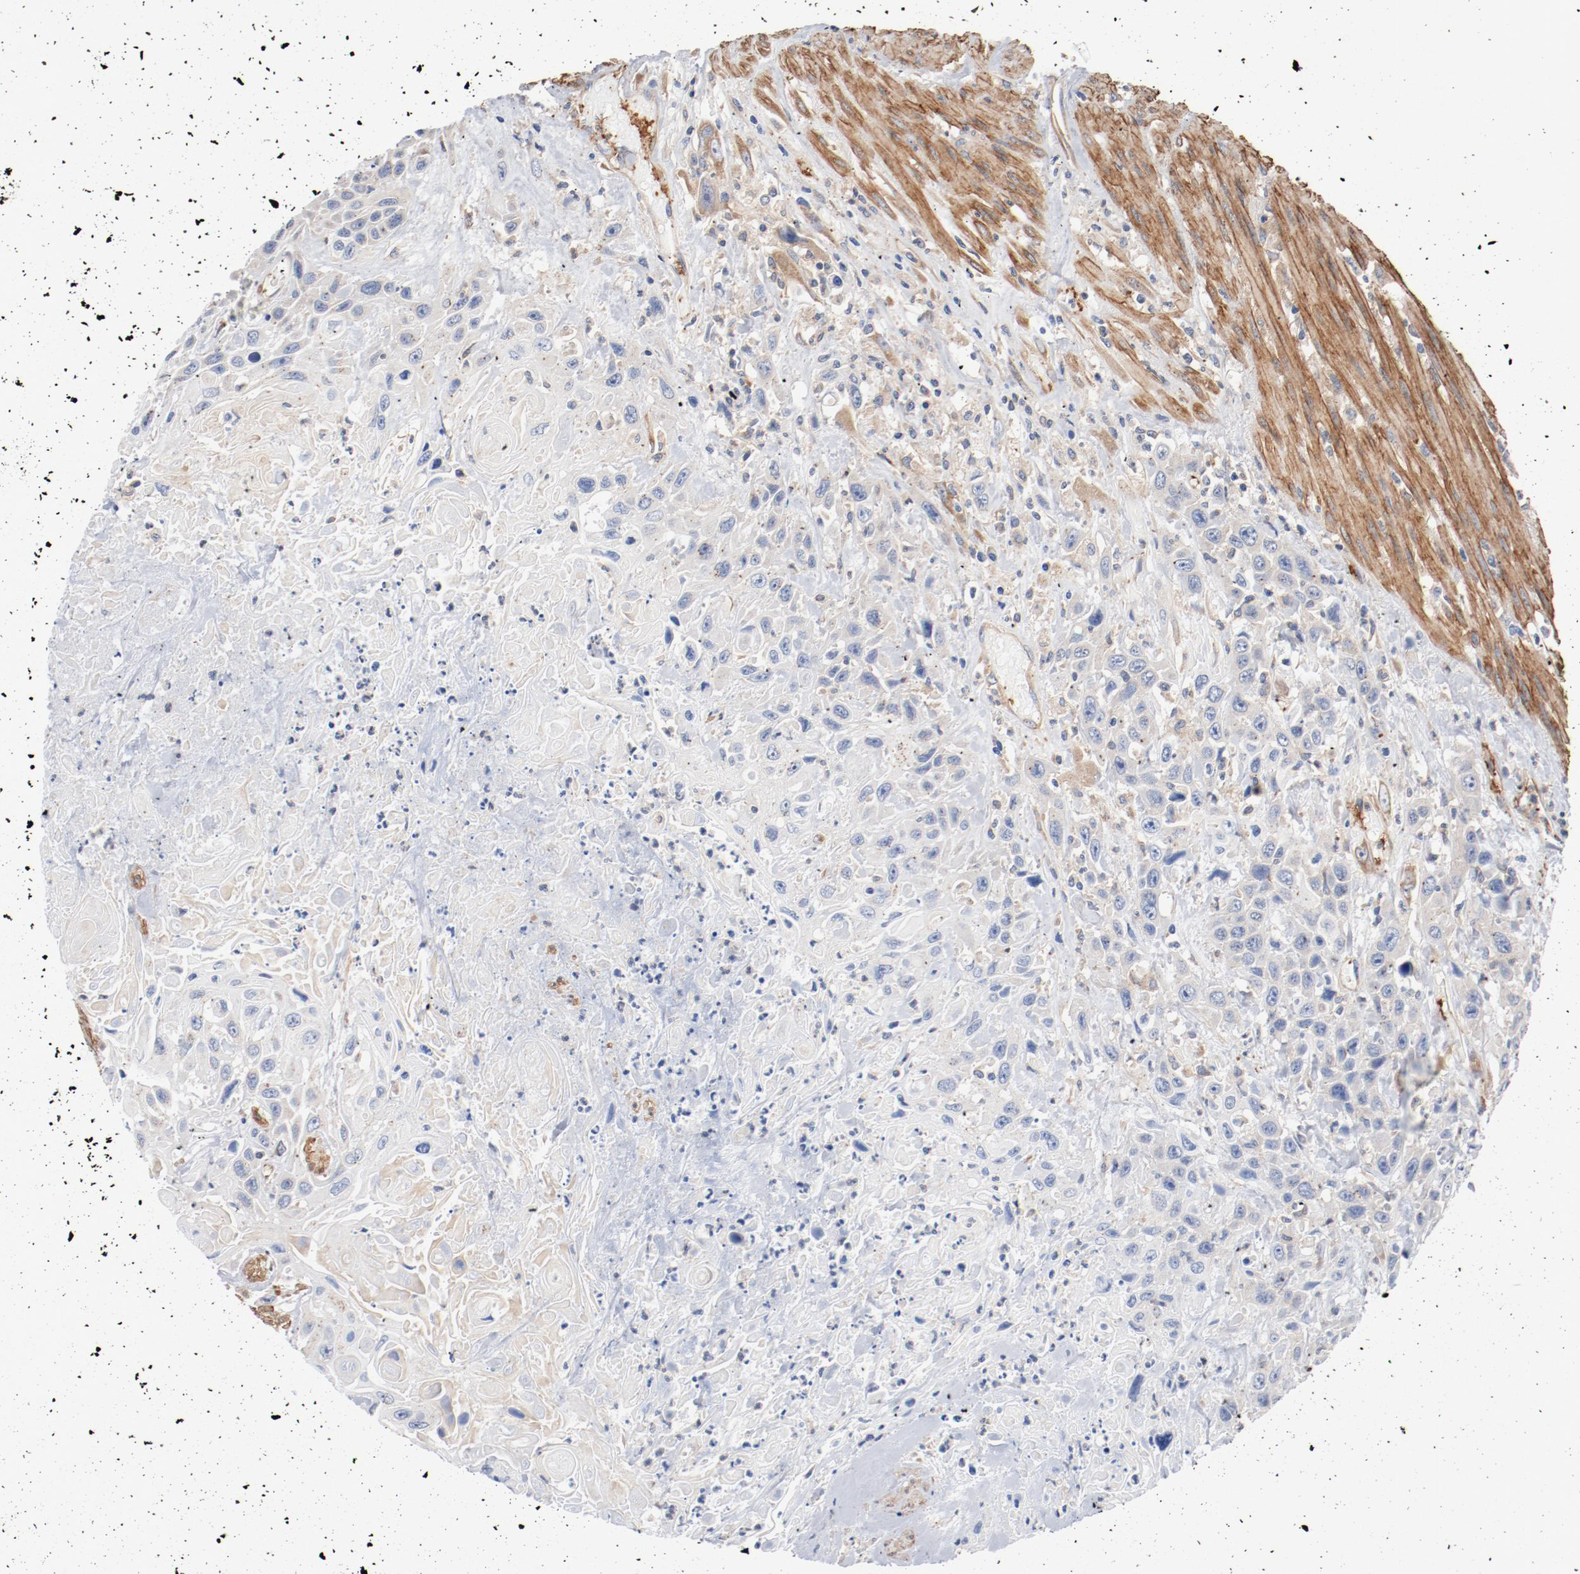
{"staining": {"intensity": "negative", "quantity": "none", "location": "none"}, "tissue": "urothelial cancer", "cell_type": "Tumor cells", "image_type": "cancer", "snomed": [{"axis": "morphology", "description": "Urothelial carcinoma, High grade"}, {"axis": "topography", "description": "Urinary bladder"}], "caption": "The immunohistochemistry (IHC) photomicrograph has no significant expression in tumor cells of urothelial cancer tissue.", "gene": "ILK", "patient": {"sex": "female", "age": 84}}